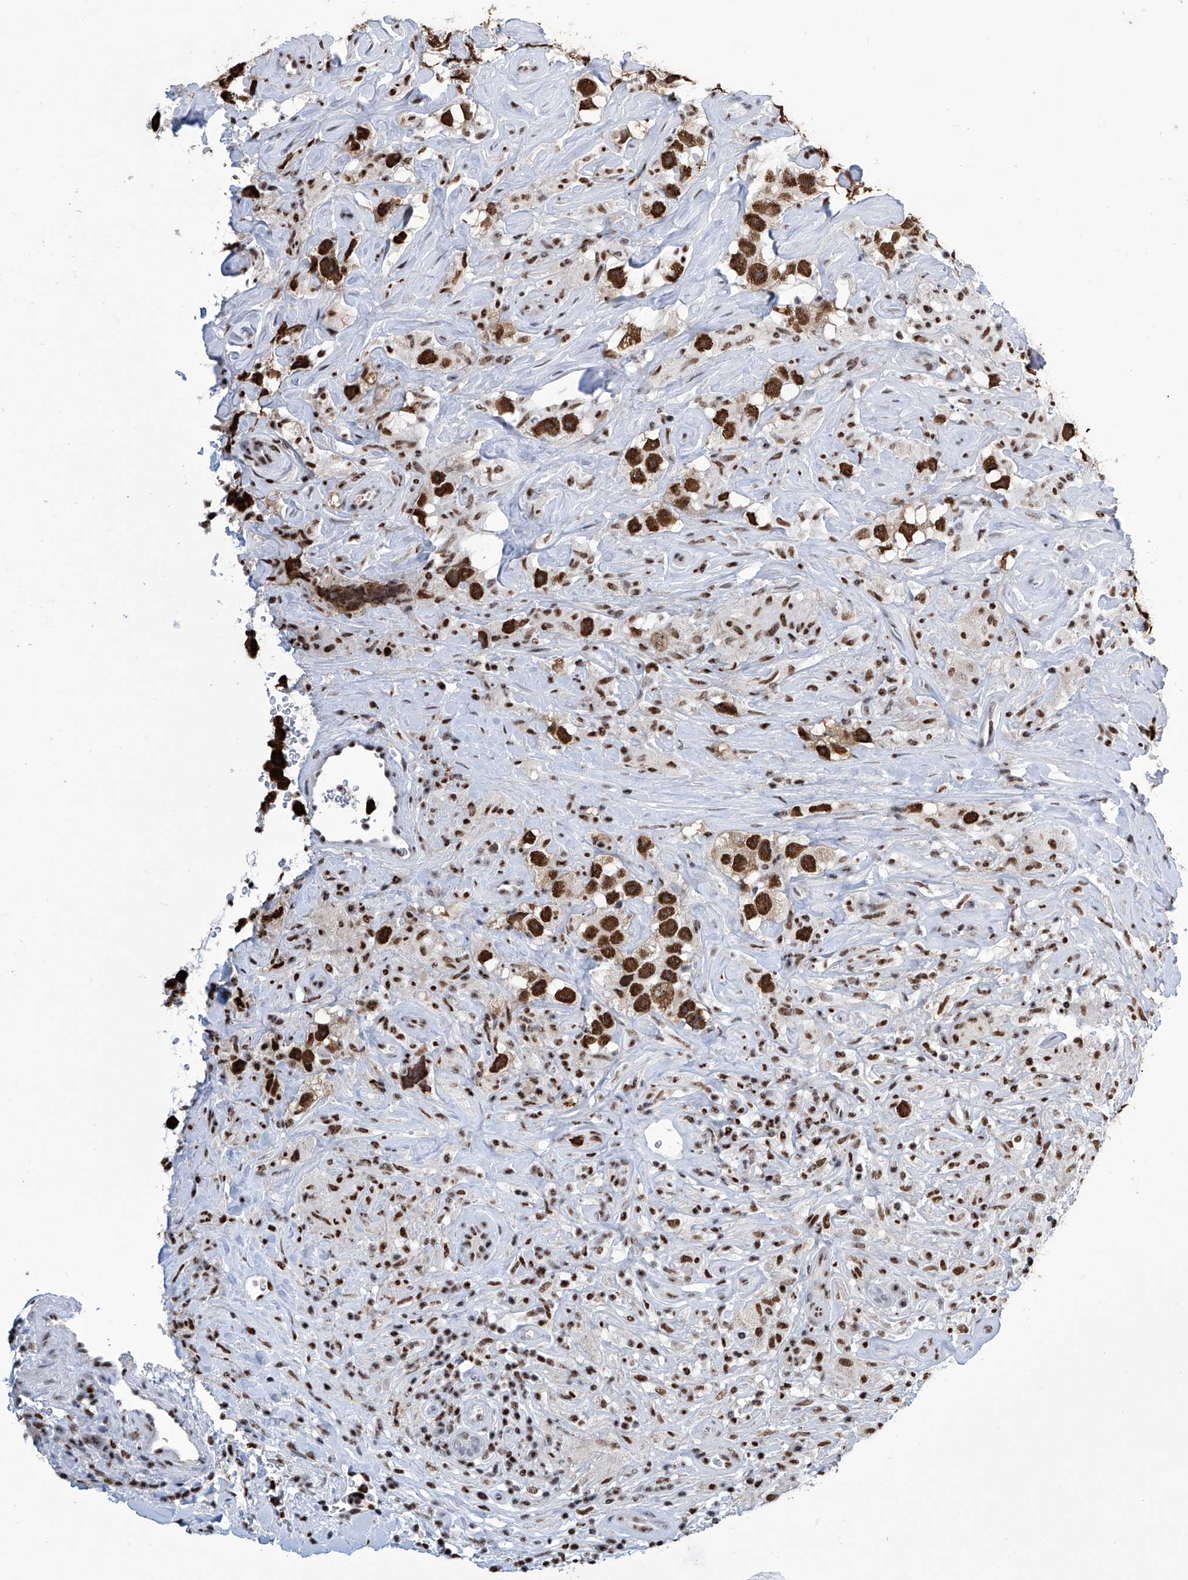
{"staining": {"intensity": "strong", "quantity": ">75%", "location": "nuclear"}, "tissue": "testis cancer", "cell_type": "Tumor cells", "image_type": "cancer", "snomed": [{"axis": "morphology", "description": "Seminoma, NOS"}, {"axis": "topography", "description": "Testis"}], "caption": "Immunohistochemical staining of human seminoma (testis) reveals high levels of strong nuclear expression in approximately >75% of tumor cells.", "gene": "SREBF2", "patient": {"sex": "male", "age": 49}}